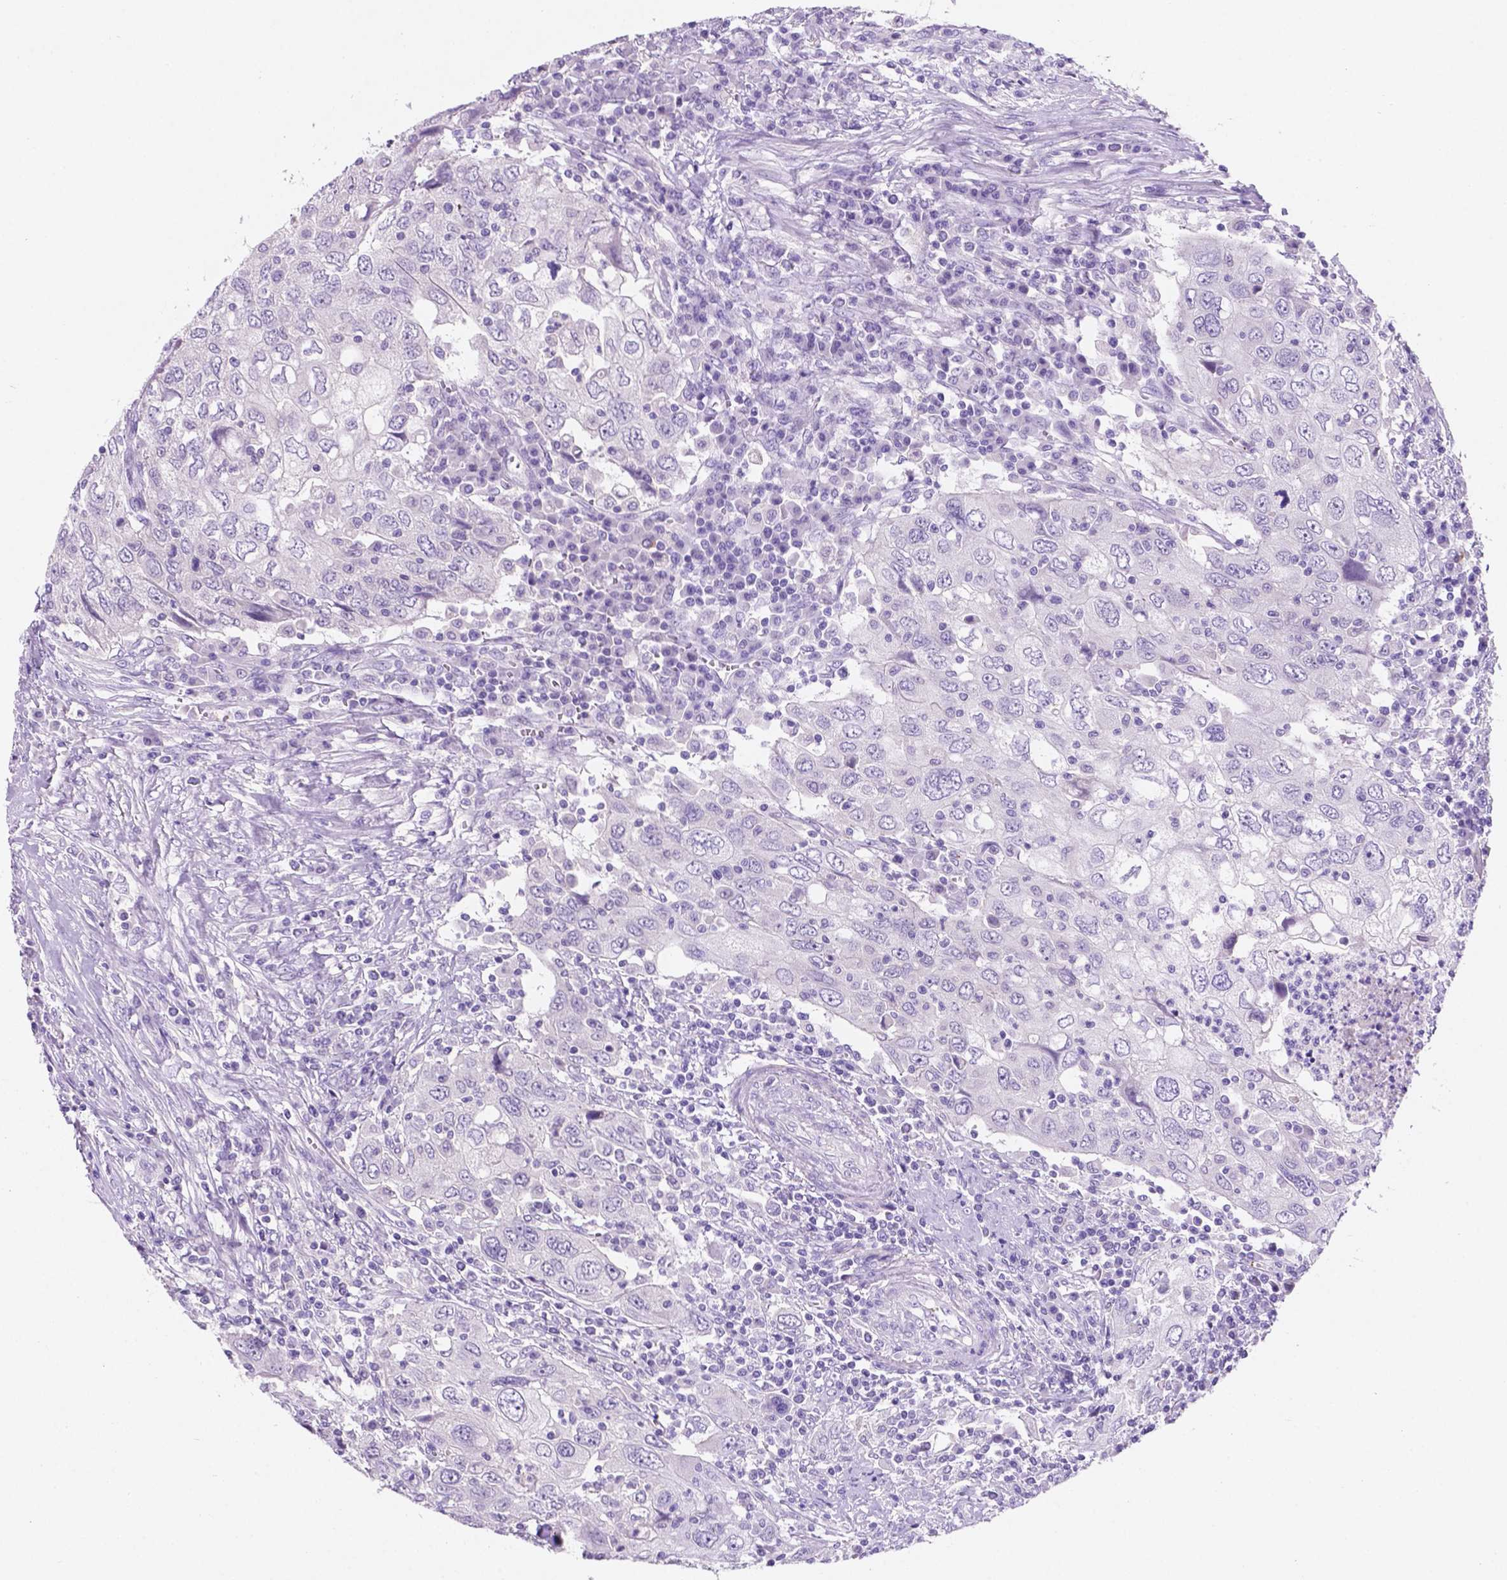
{"staining": {"intensity": "negative", "quantity": "none", "location": "none"}, "tissue": "urothelial cancer", "cell_type": "Tumor cells", "image_type": "cancer", "snomed": [{"axis": "morphology", "description": "Urothelial carcinoma, High grade"}, {"axis": "topography", "description": "Urinary bladder"}], "caption": "High-grade urothelial carcinoma was stained to show a protein in brown. There is no significant staining in tumor cells. The staining was performed using DAB (3,3'-diaminobenzidine) to visualize the protein expression in brown, while the nuclei were stained in blue with hematoxylin (Magnification: 20x).", "gene": "EBLN2", "patient": {"sex": "male", "age": 76}}